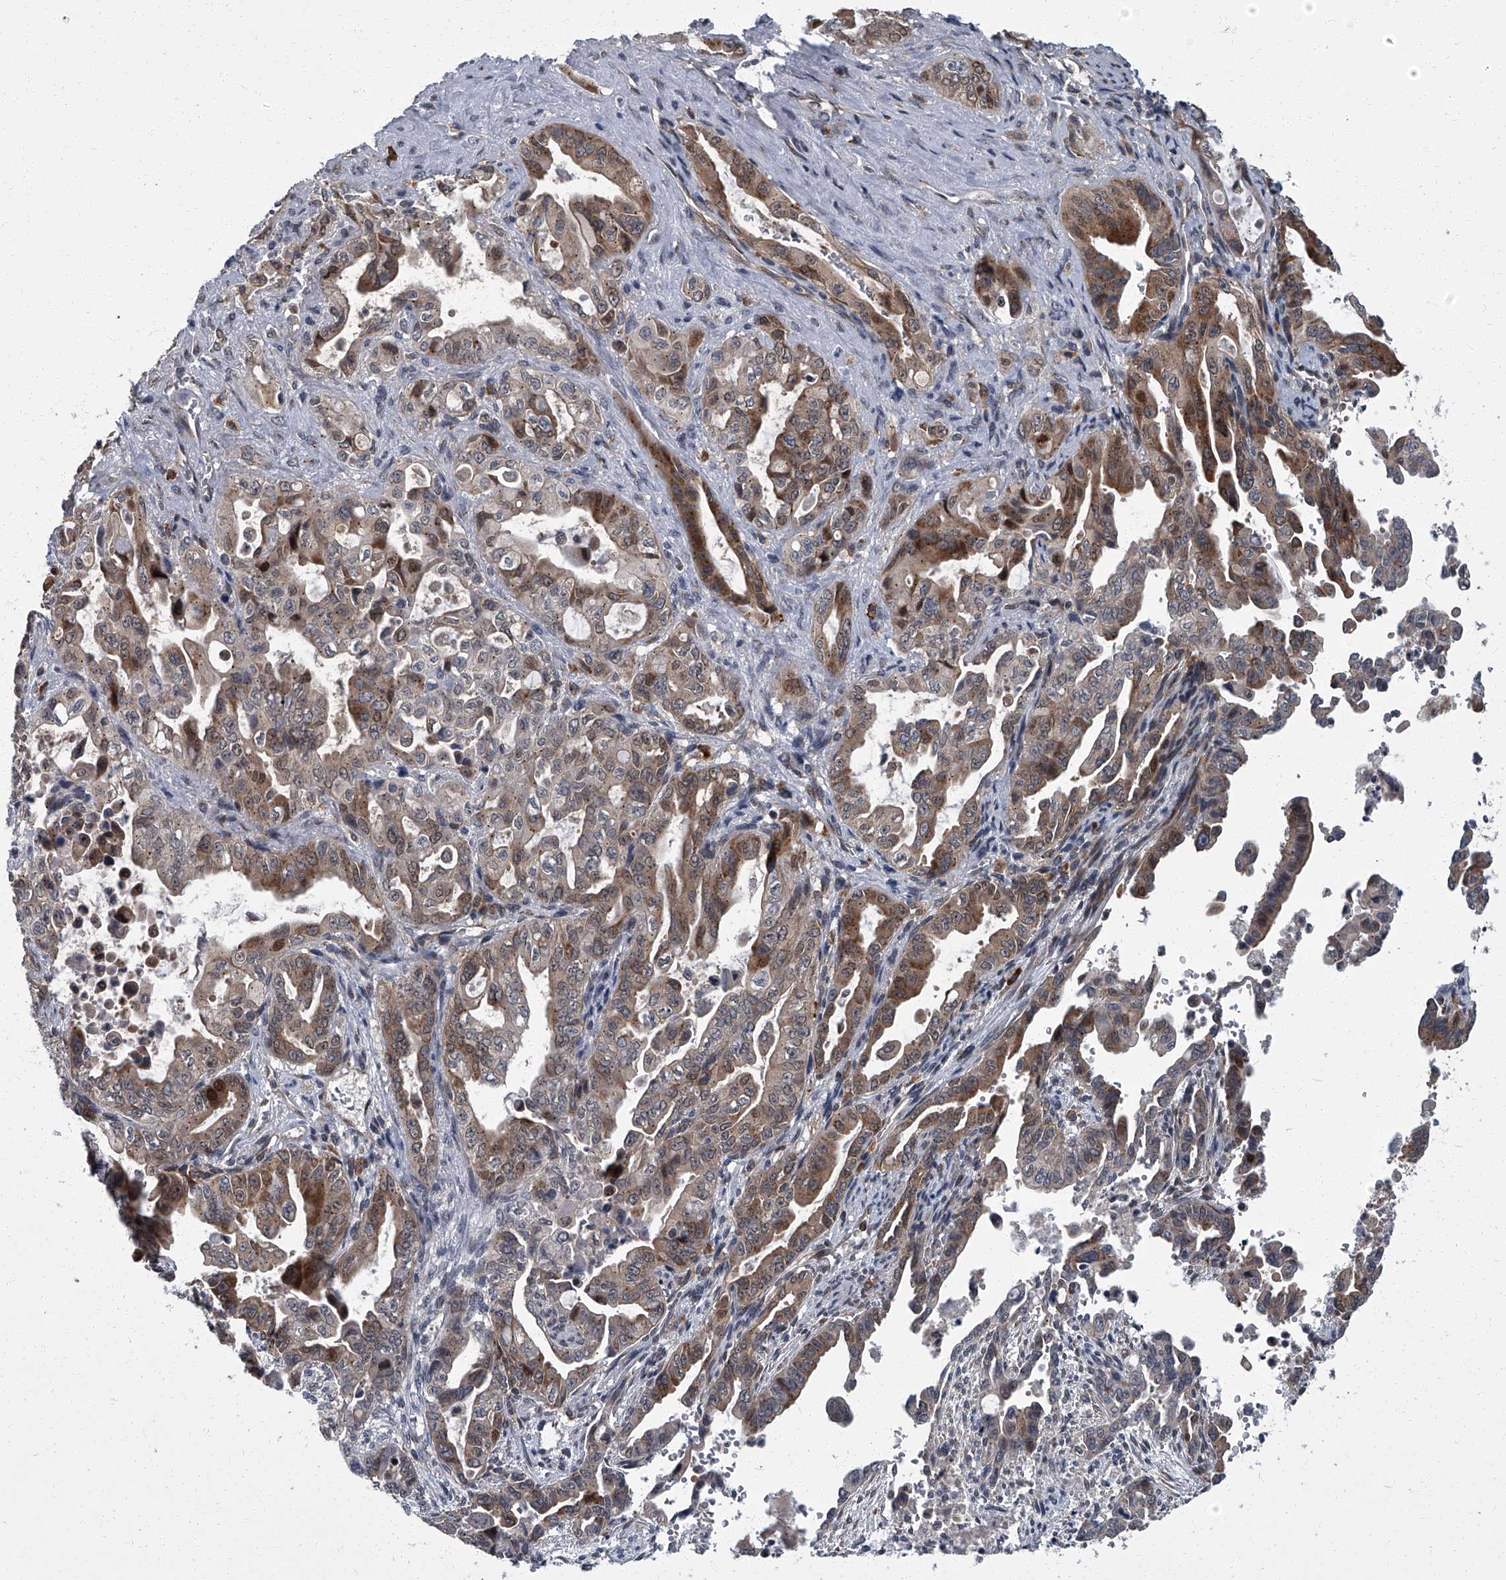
{"staining": {"intensity": "moderate", "quantity": "<25%", "location": "cytoplasmic/membranous,nuclear"}, "tissue": "pancreatic cancer", "cell_type": "Tumor cells", "image_type": "cancer", "snomed": [{"axis": "morphology", "description": "Adenocarcinoma, NOS"}, {"axis": "topography", "description": "Pancreas"}], "caption": "Immunohistochemistry (IHC) photomicrograph of adenocarcinoma (pancreatic) stained for a protein (brown), which shows low levels of moderate cytoplasmic/membranous and nuclear positivity in about <25% of tumor cells.", "gene": "ZNF274", "patient": {"sex": "male", "age": 70}}